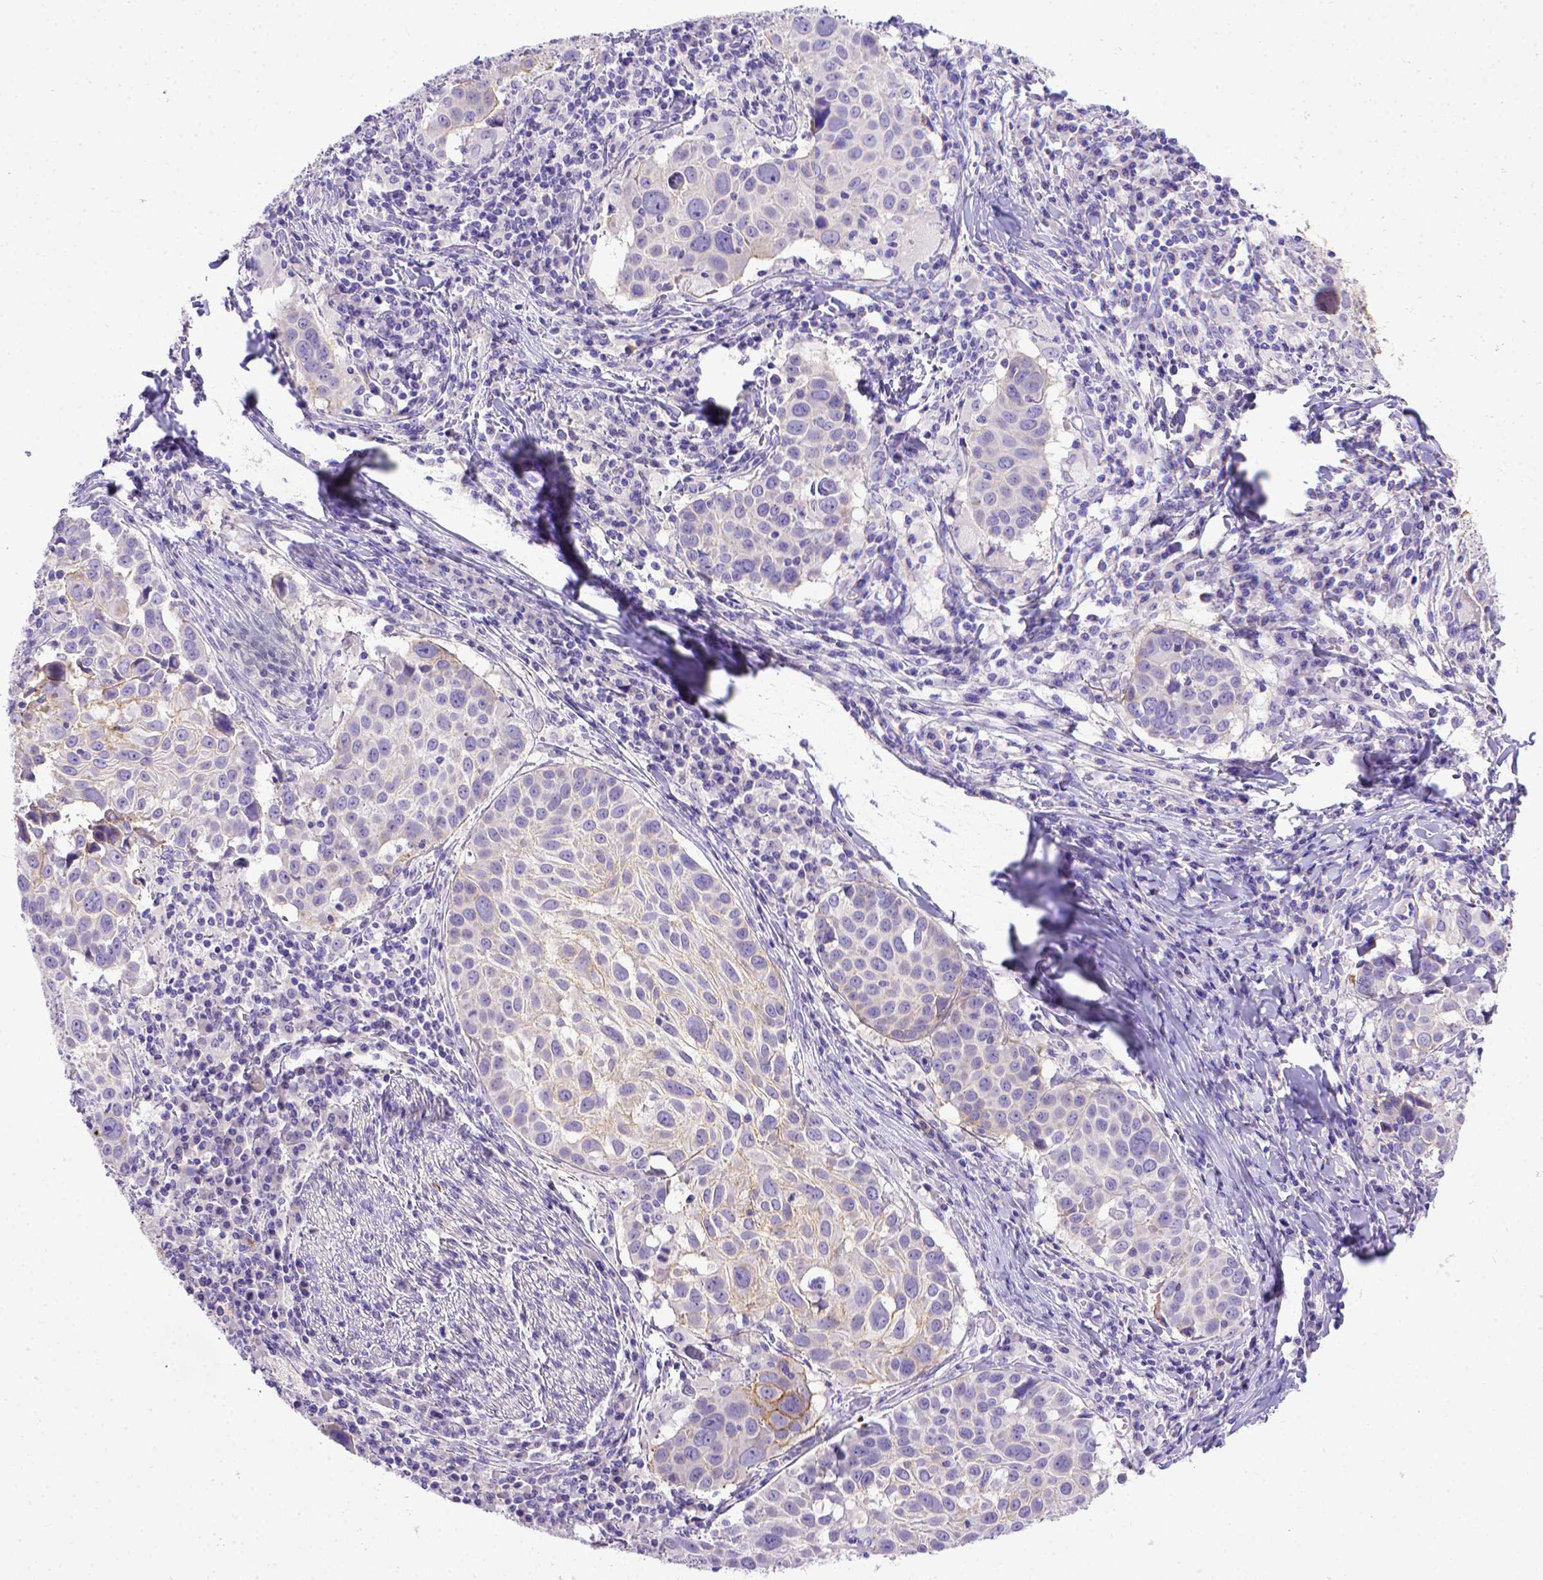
{"staining": {"intensity": "weak", "quantity": "<25%", "location": "cytoplasmic/membranous"}, "tissue": "lung cancer", "cell_type": "Tumor cells", "image_type": "cancer", "snomed": [{"axis": "morphology", "description": "Squamous cell carcinoma, NOS"}, {"axis": "topography", "description": "Lung"}], "caption": "This is an immunohistochemistry (IHC) image of human lung cancer (squamous cell carcinoma). There is no staining in tumor cells.", "gene": "BTN1A1", "patient": {"sex": "male", "age": 57}}